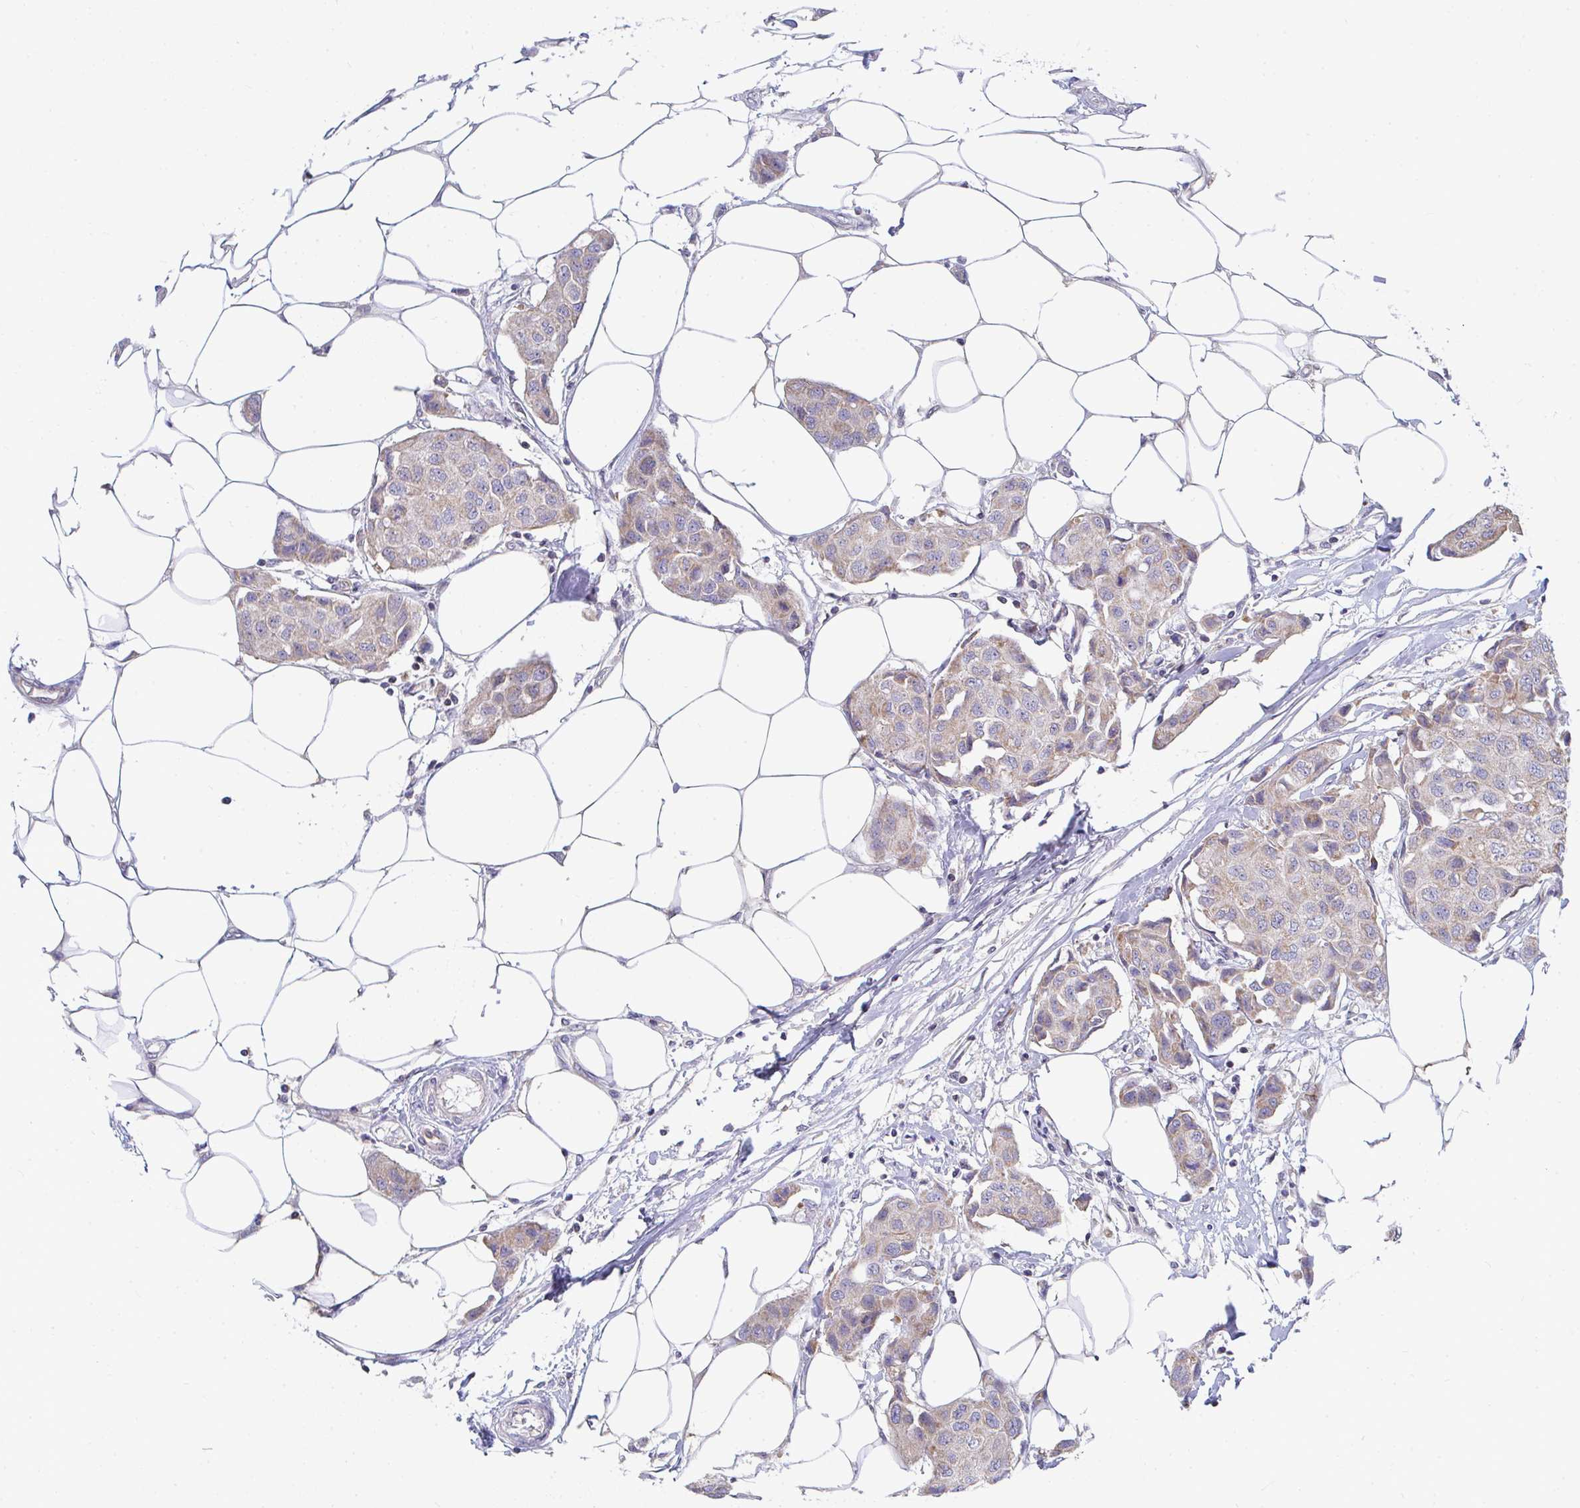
{"staining": {"intensity": "weak", "quantity": "<25%", "location": "cytoplasmic/membranous"}, "tissue": "breast cancer", "cell_type": "Tumor cells", "image_type": "cancer", "snomed": [{"axis": "morphology", "description": "Duct carcinoma"}, {"axis": "topography", "description": "Breast"}, {"axis": "topography", "description": "Lymph node"}], "caption": "There is no significant positivity in tumor cells of breast cancer (invasive ductal carcinoma). The staining is performed using DAB brown chromogen with nuclei counter-stained in using hematoxylin.", "gene": "EIF1AD", "patient": {"sex": "female", "age": 80}}